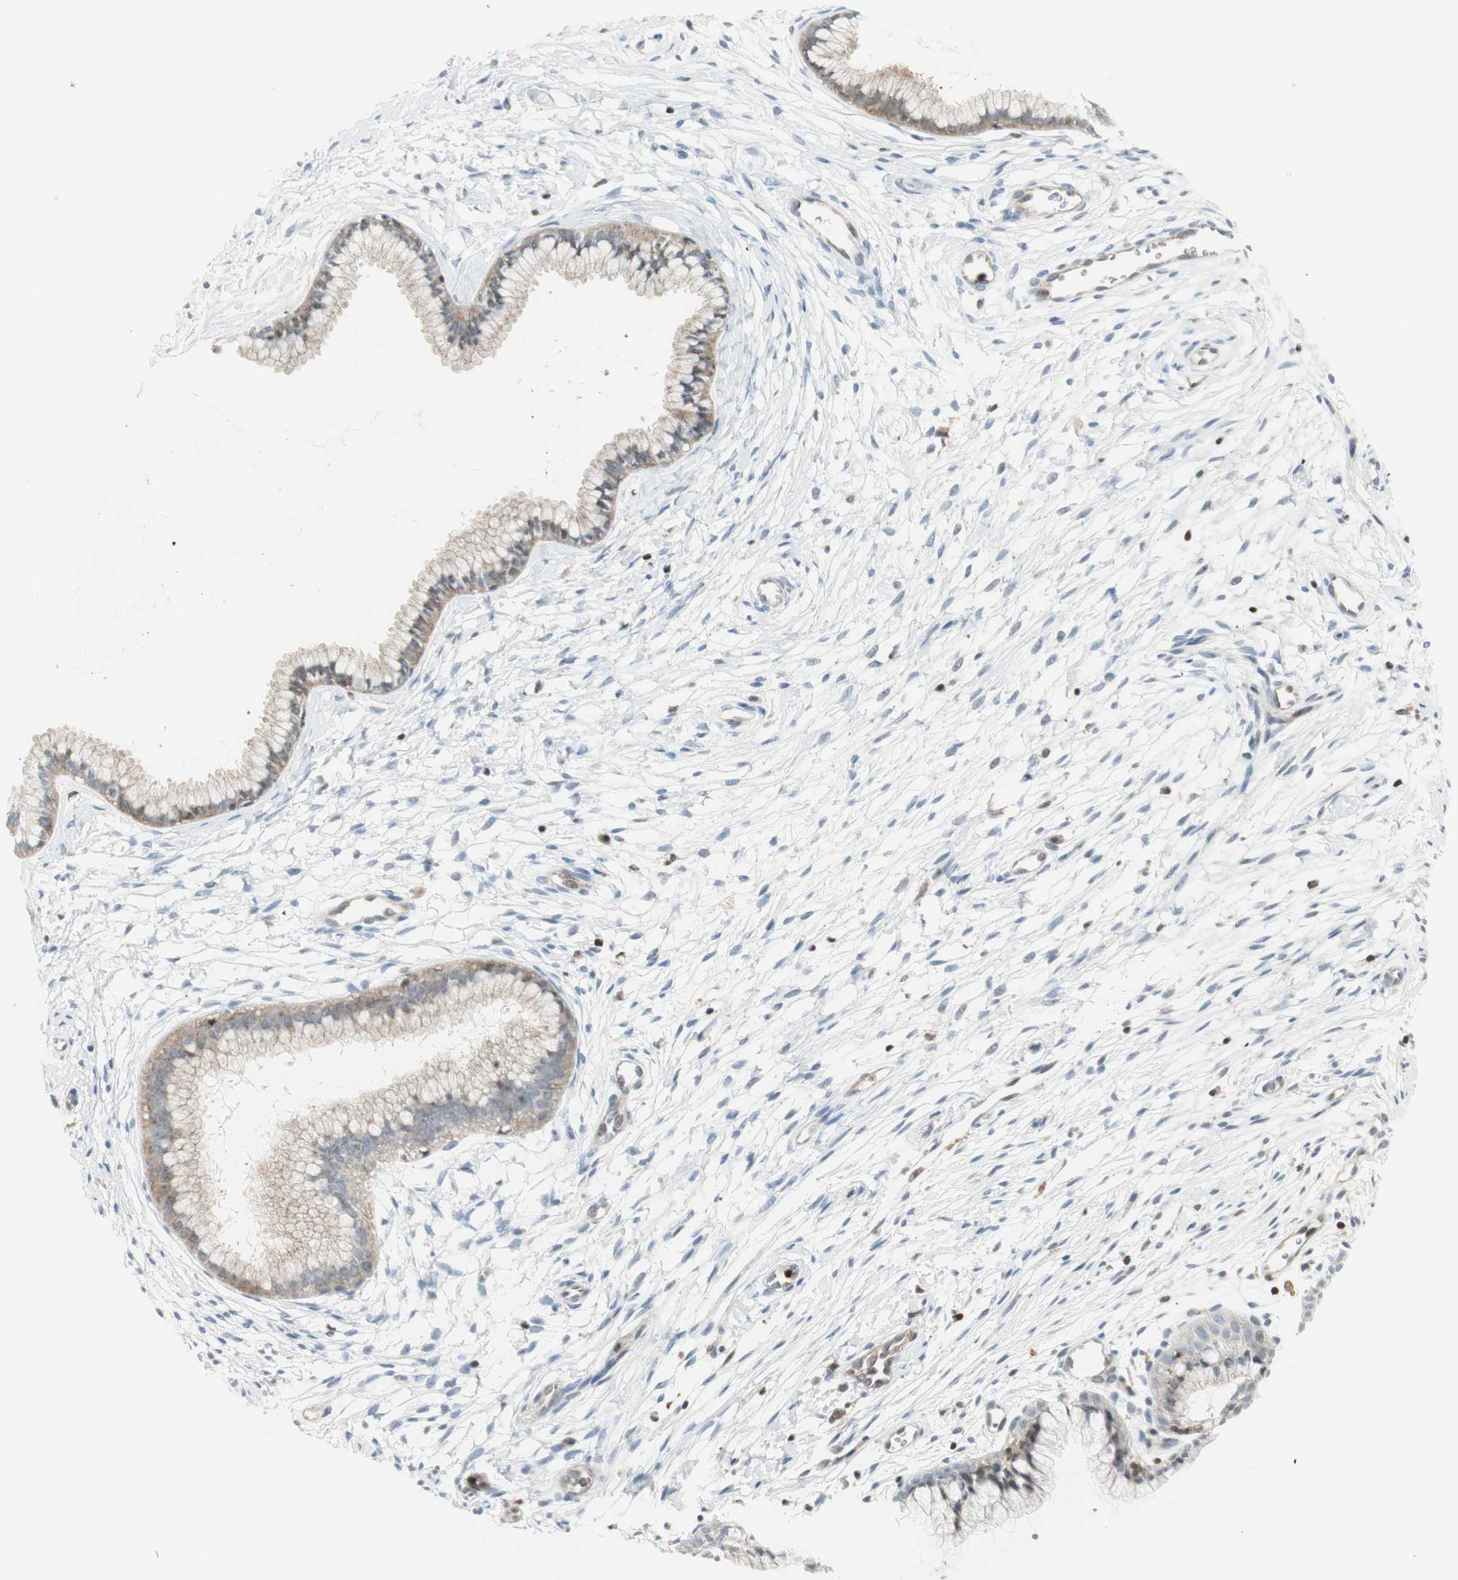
{"staining": {"intensity": "moderate", "quantity": ">75%", "location": "cytoplasmic/membranous"}, "tissue": "cervix", "cell_type": "Glandular cells", "image_type": "normal", "snomed": [{"axis": "morphology", "description": "Normal tissue, NOS"}, {"axis": "topography", "description": "Cervix"}], "caption": "An image showing moderate cytoplasmic/membranous expression in approximately >75% of glandular cells in benign cervix, as visualized by brown immunohistochemical staining.", "gene": "PPP1CA", "patient": {"sex": "female", "age": 39}}